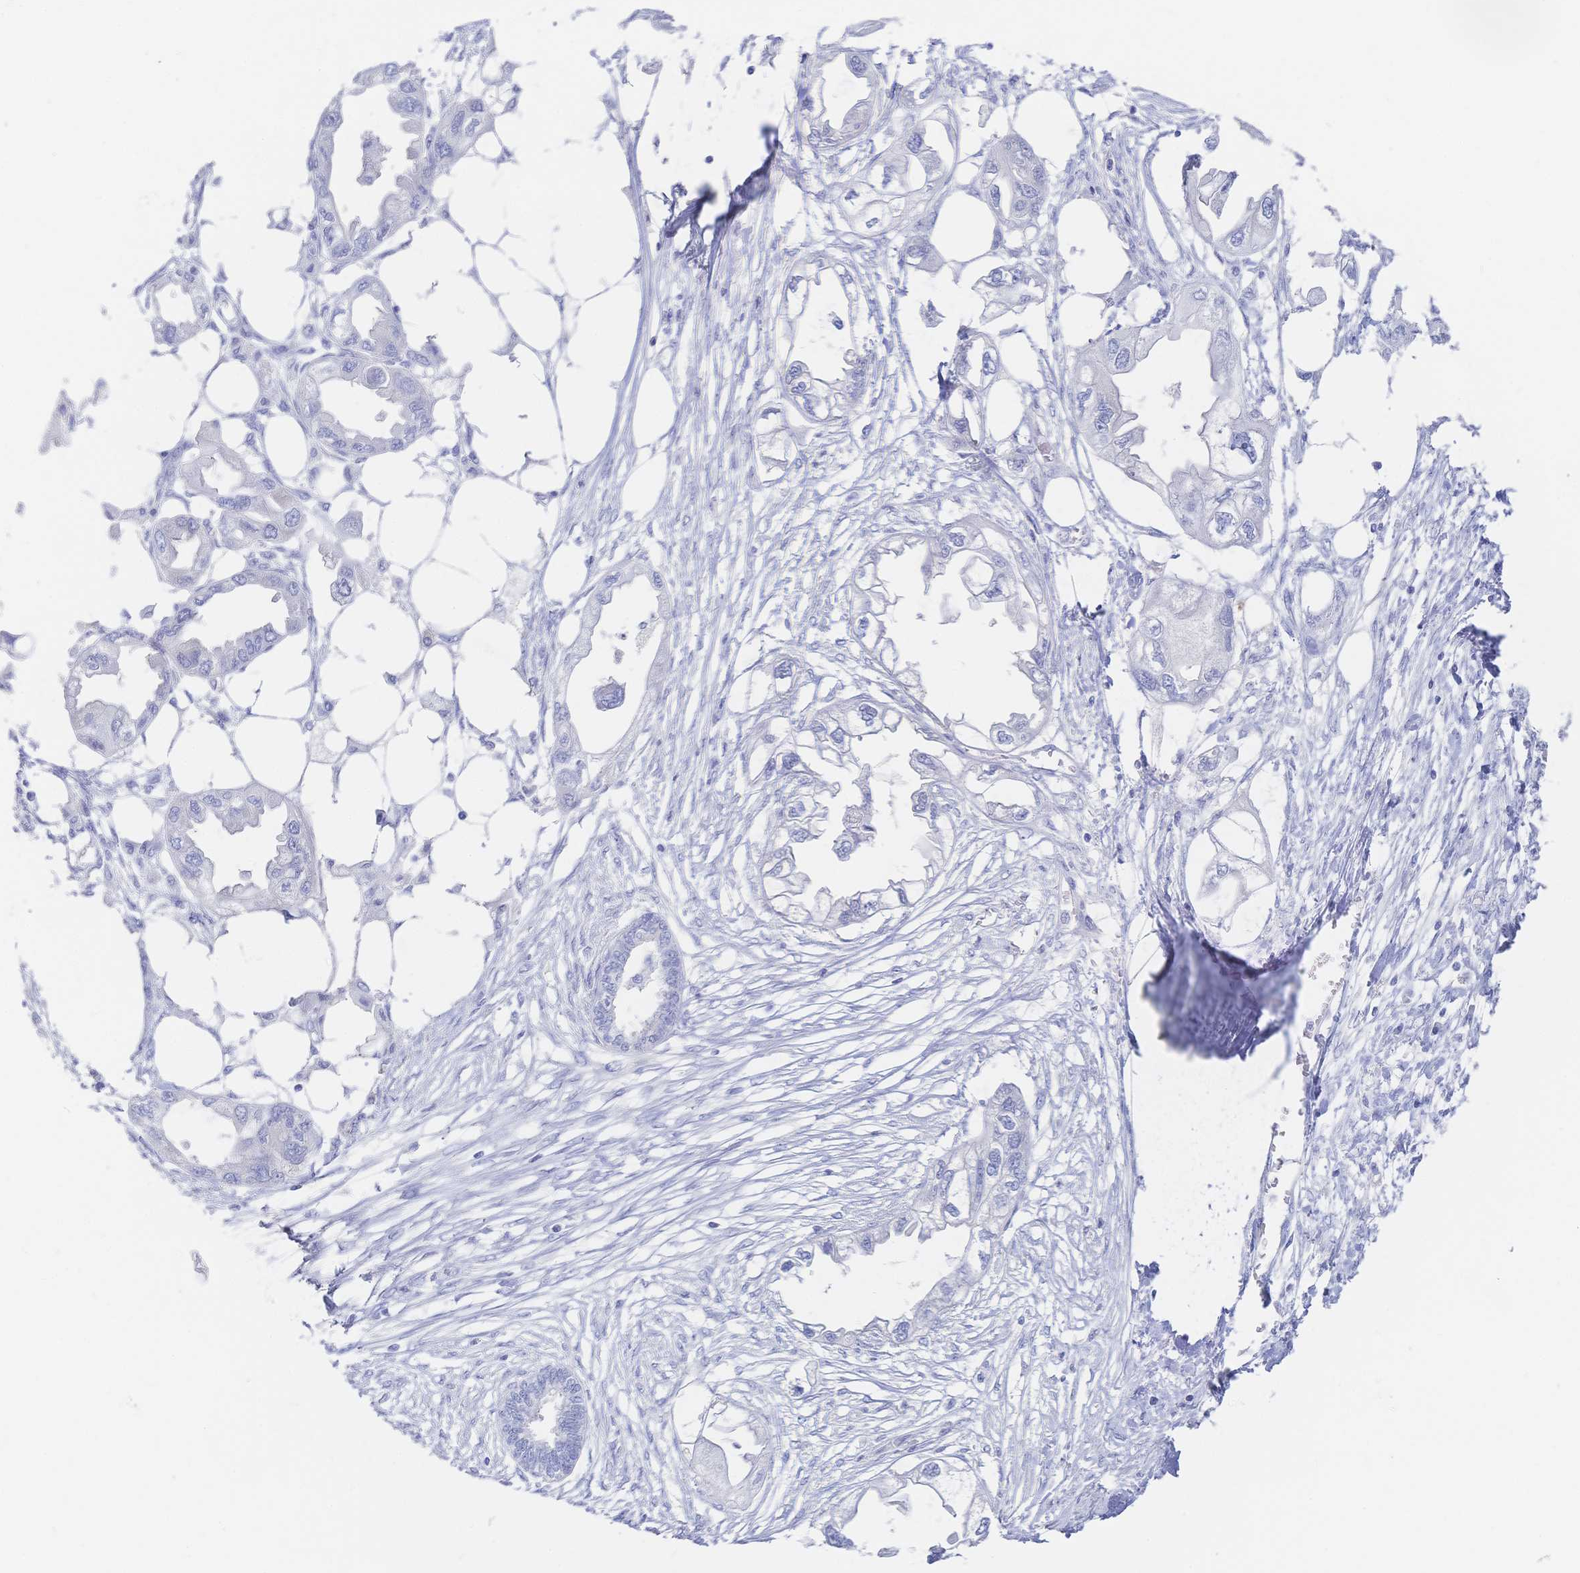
{"staining": {"intensity": "negative", "quantity": "none", "location": "none"}, "tissue": "endometrial cancer", "cell_type": "Tumor cells", "image_type": "cancer", "snomed": [{"axis": "morphology", "description": "Adenocarcinoma, NOS"}, {"axis": "morphology", "description": "Adenocarcinoma, metastatic, NOS"}, {"axis": "topography", "description": "Adipose tissue"}, {"axis": "topography", "description": "Endometrium"}], "caption": "Tumor cells are negative for protein expression in human endometrial cancer.", "gene": "RRM1", "patient": {"sex": "female", "age": 67}}